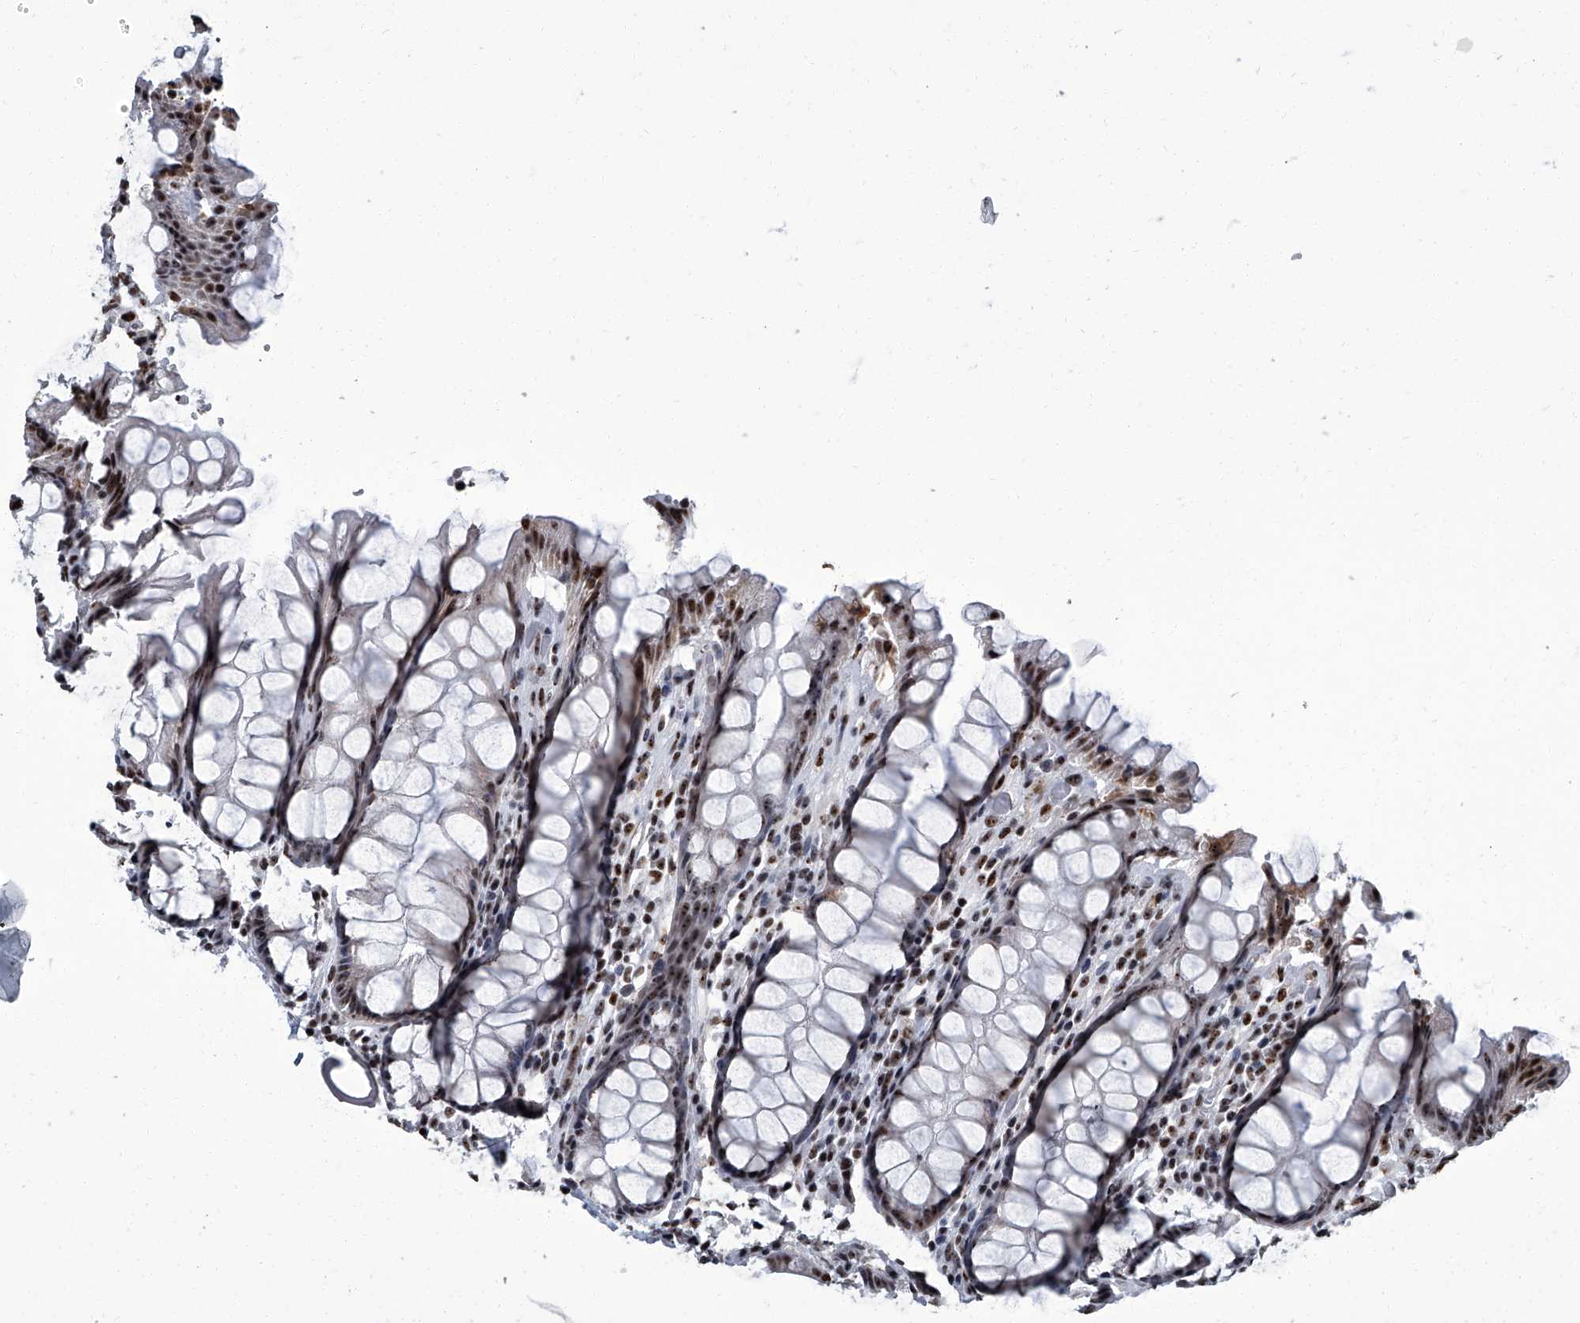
{"staining": {"intensity": "strong", "quantity": ">75%", "location": "nuclear"}, "tissue": "rectum", "cell_type": "Glandular cells", "image_type": "normal", "snomed": [{"axis": "morphology", "description": "Normal tissue, NOS"}, {"axis": "topography", "description": "Rectum"}], "caption": "A photomicrograph showing strong nuclear staining in about >75% of glandular cells in unremarkable rectum, as visualized by brown immunohistochemical staining.", "gene": "ZNF518B", "patient": {"sex": "male", "age": 64}}